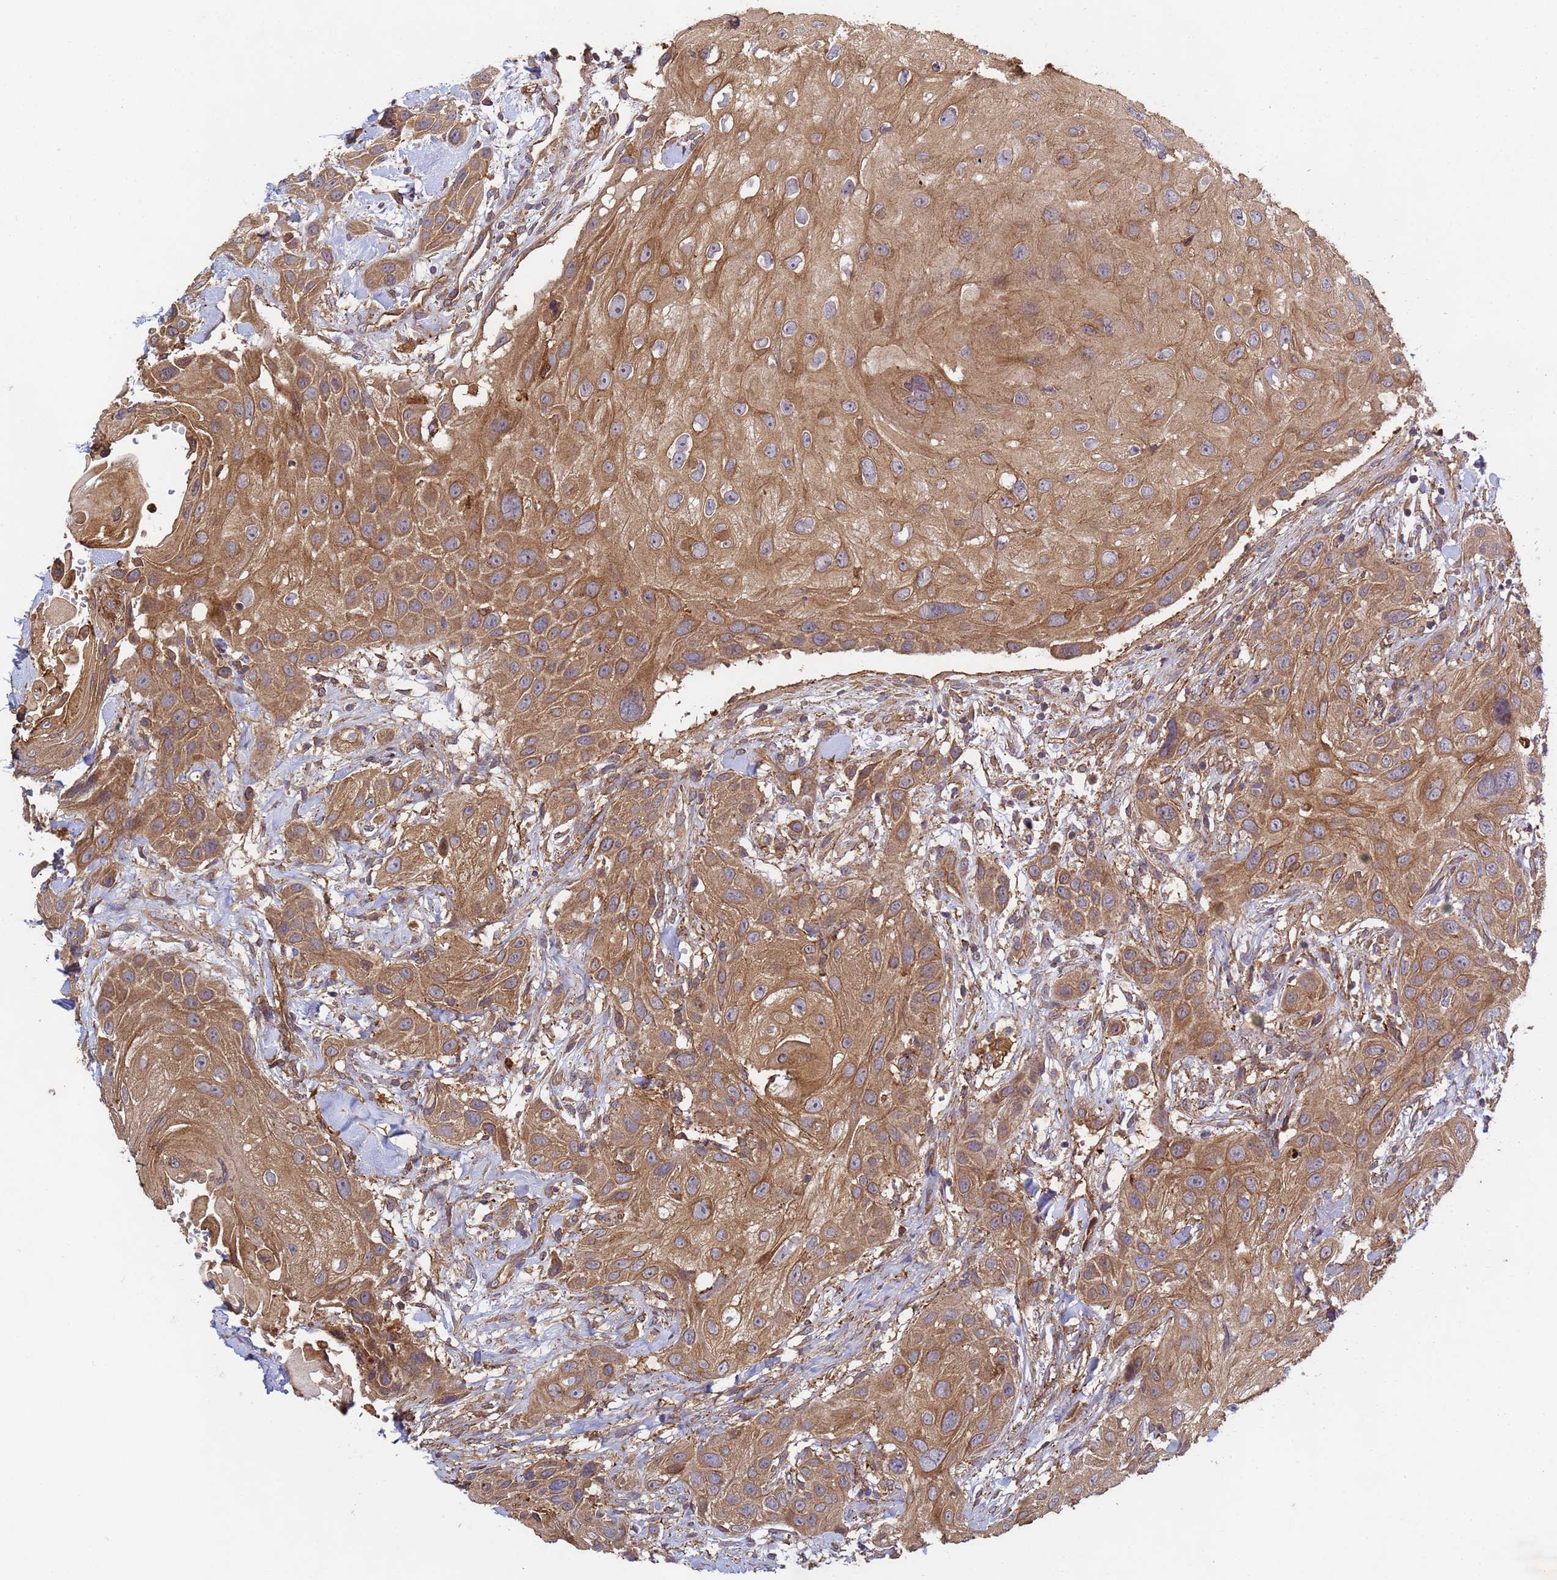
{"staining": {"intensity": "moderate", "quantity": ">75%", "location": "cytoplasmic/membranous"}, "tissue": "head and neck cancer", "cell_type": "Tumor cells", "image_type": "cancer", "snomed": [{"axis": "morphology", "description": "Squamous cell carcinoma, NOS"}, {"axis": "topography", "description": "Head-Neck"}], "caption": "Immunohistochemistry staining of head and neck cancer, which reveals medium levels of moderate cytoplasmic/membranous positivity in about >75% of tumor cells indicating moderate cytoplasmic/membranous protein expression. The staining was performed using DAB (3,3'-diaminobenzidine) (brown) for protein detection and nuclei were counterstained in hematoxylin (blue).", "gene": "C8orf34", "patient": {"sex": "male", "age": 81}}